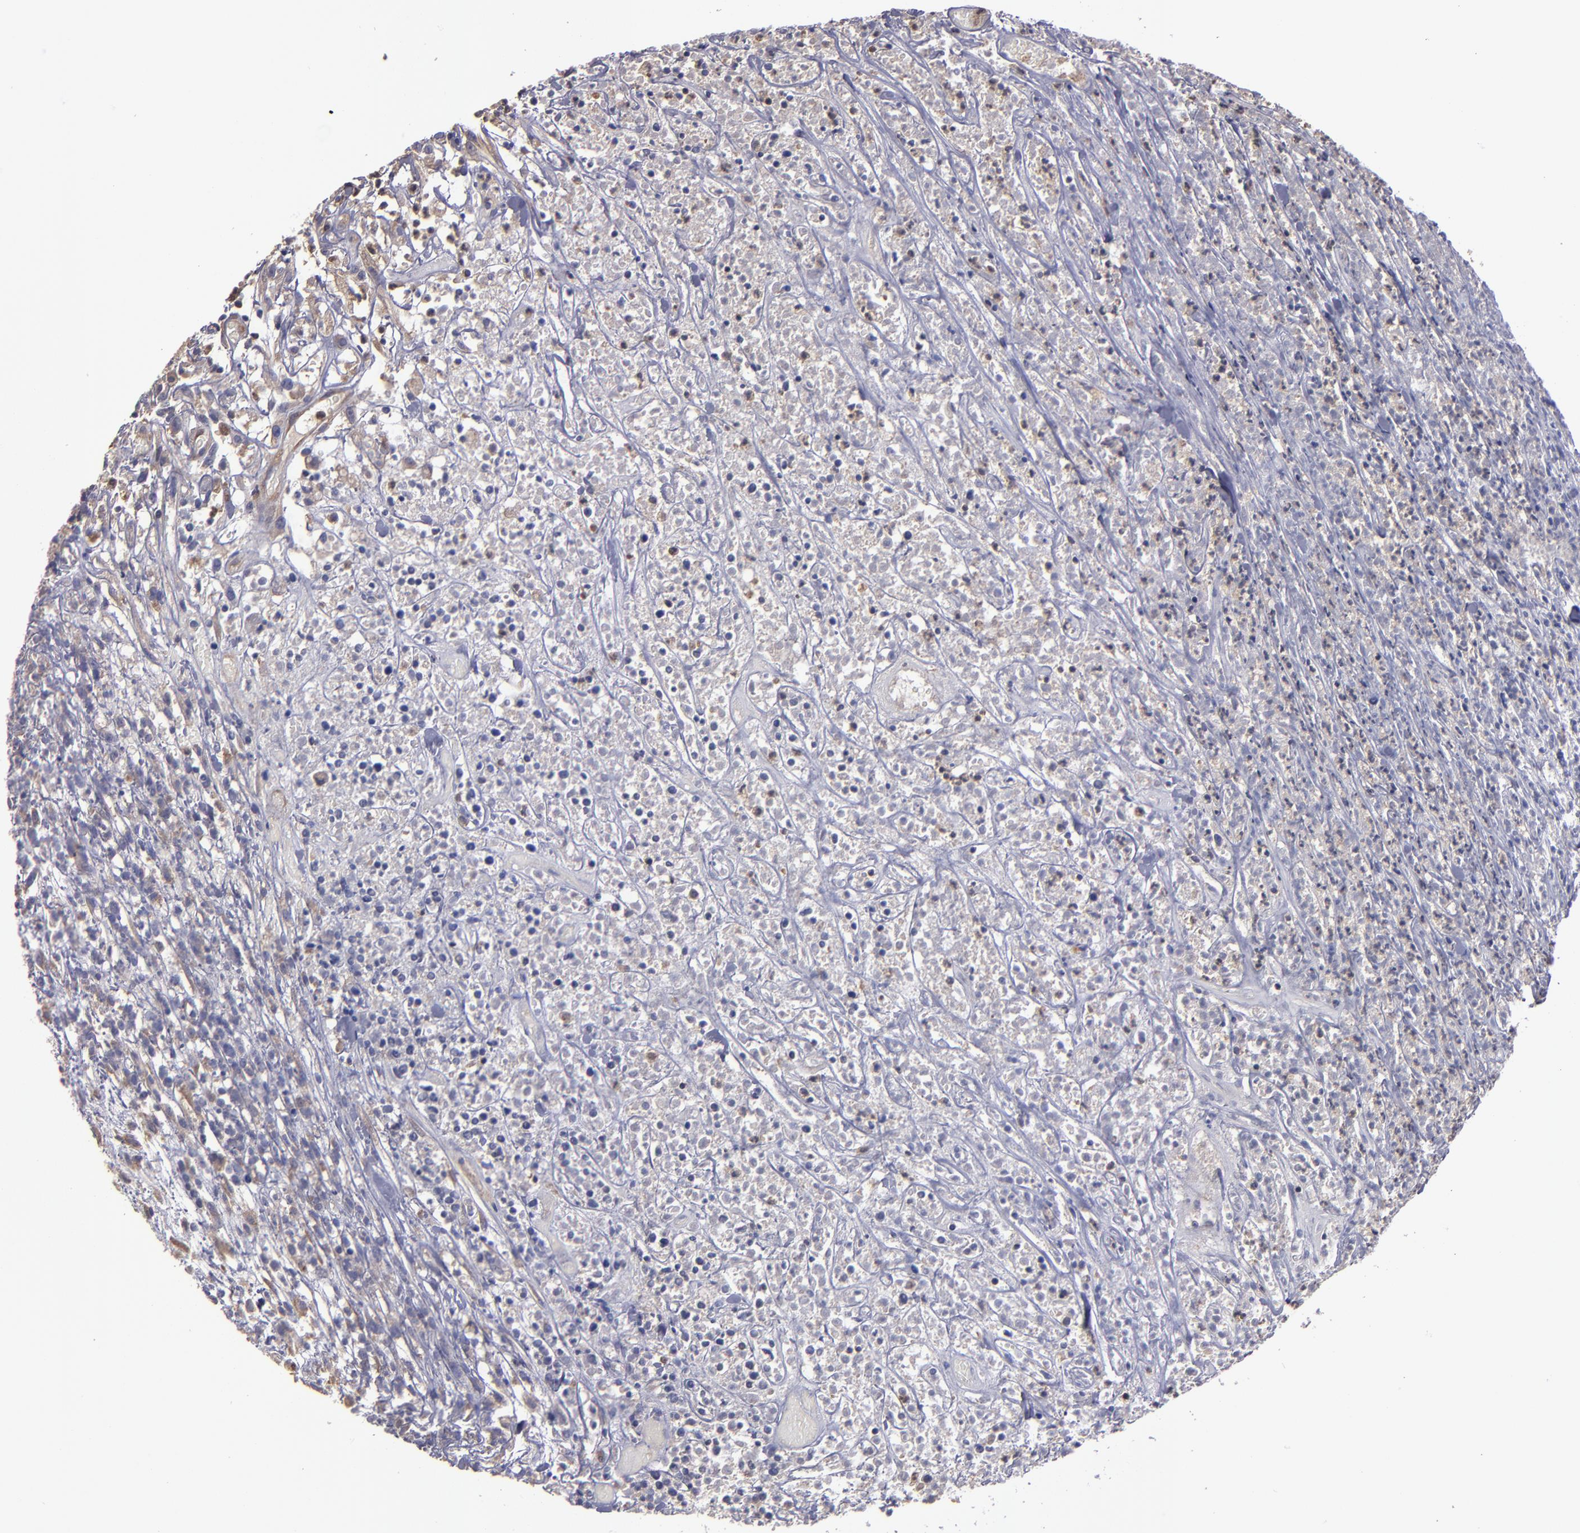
{"staining": {"intensity": "weak", "quantity": "25%-75%", "location": "cytoplasmic/membranous"}, "tissue": "lymphoma", "cell_type": "Tumor cells", "image_type": "cancer", "snomed": [{"axis": "morphology", "description": "Malignant lymphoma, non-Hodgkin's type, High grade"}, {"axis": "topography", "description": "Lymph node"}], "caption": "Weak cytoplasmic/membranous positivity is seen in about 25%-75% of tumor cells in high-grade malignant lymphoma, non-Hodgkin's type. The protein of interest is shown in brown color, while the nuclei are stained blue.", "gene": "CARS1", "patient": {"sex": "female", "age": 73}}